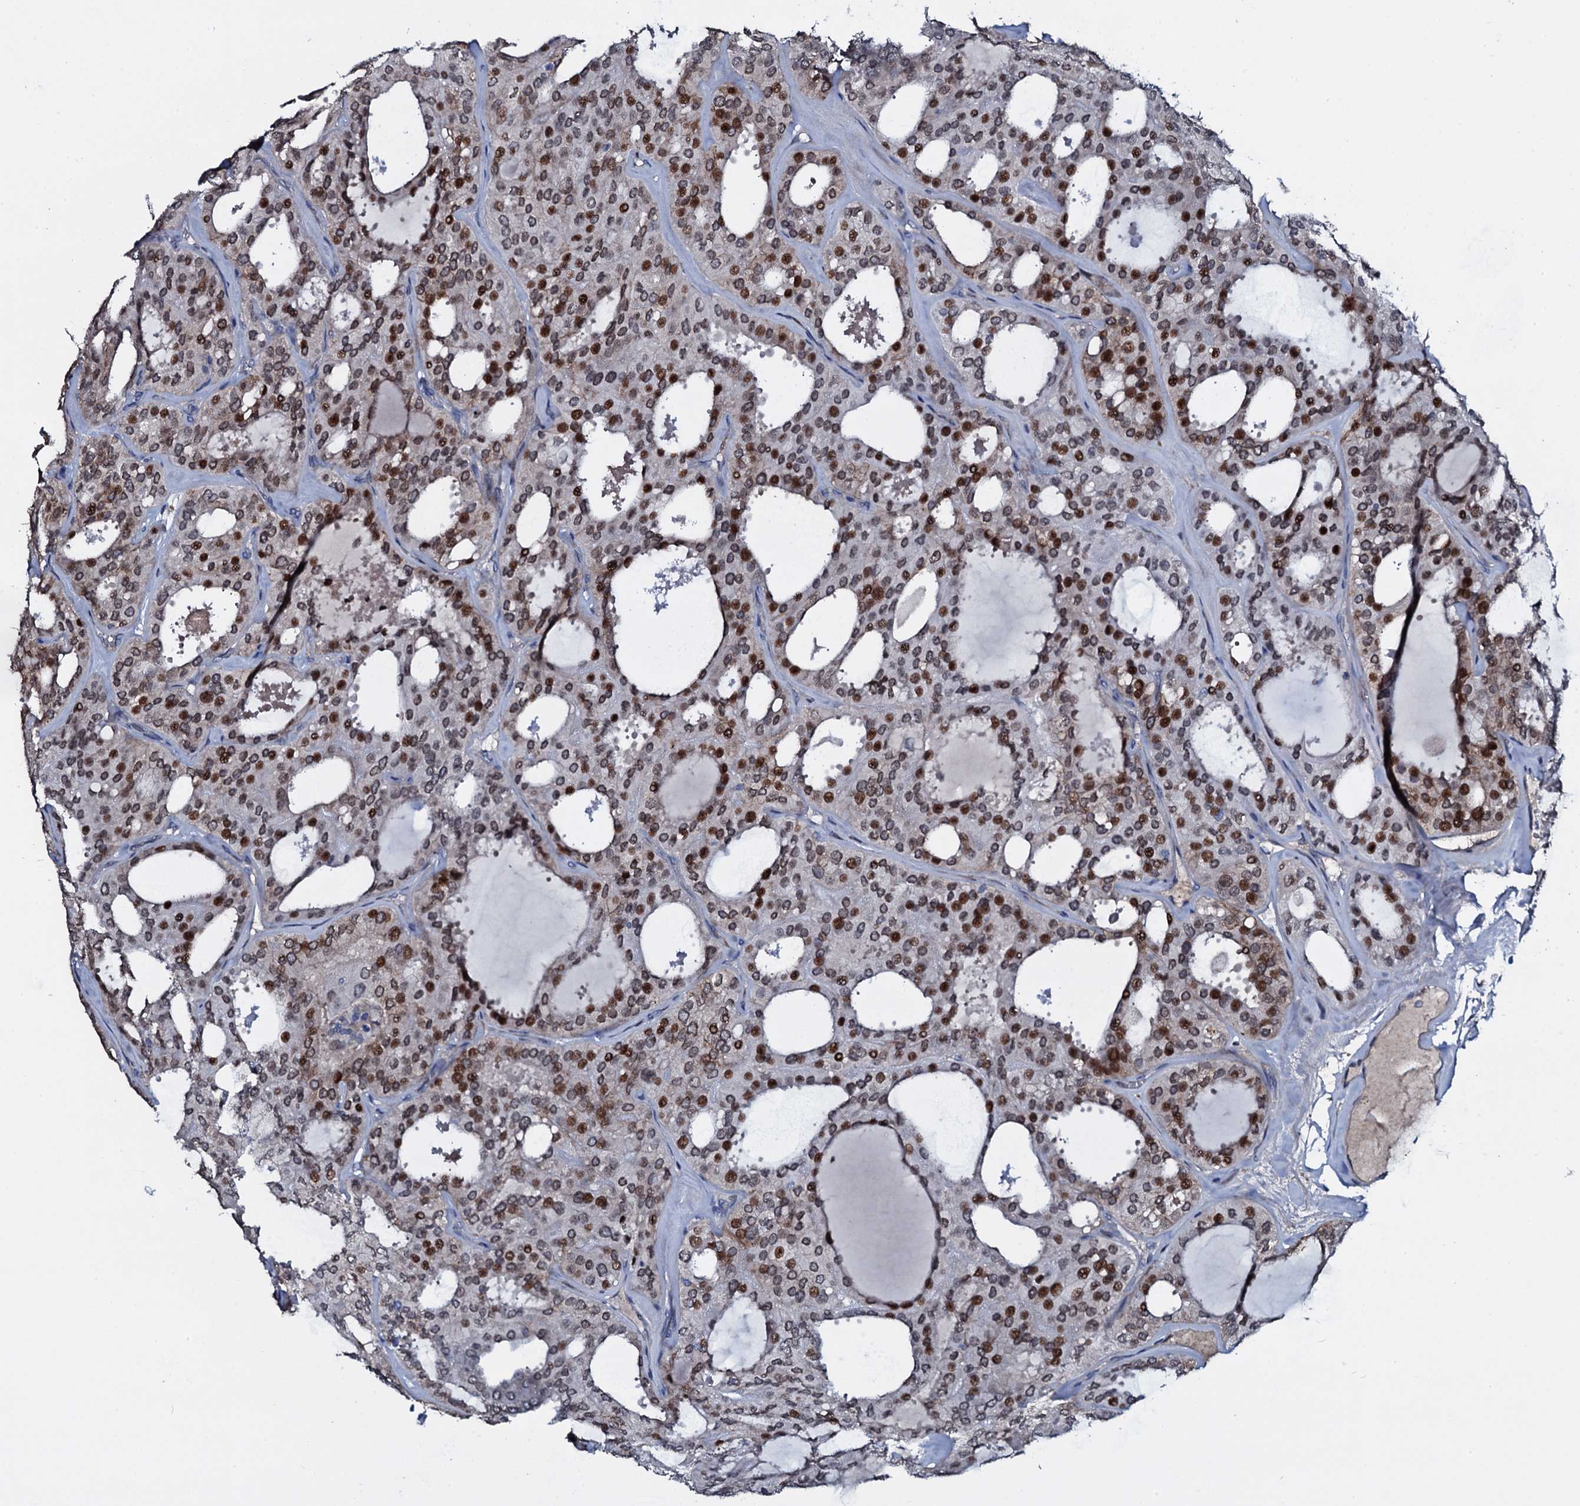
{"staining": {"intensity": "moderate", "quantity": ">75%", "location": "nuclear"}, "tissue": "thyroid cancer", "cell_type": "Tumor cells", "image_type": "cancer", "snomed": [{"axis": "morphology", "description": "Follicular adenoma carcinoma, NOS"}, {"axis": "topography", "description": "Thyroid gland"}], "caption": "Immunohistochemistry histopathology image of neoplastic tissue: human thyroid cancer stained using IHC exhibits medium levels of moderate protein expression localized specifically in the nuclear of tumor cells, appearing as a nuclear brown color.", "gene": "LYG2", "patient": {"sex": "male", "age": 75}}